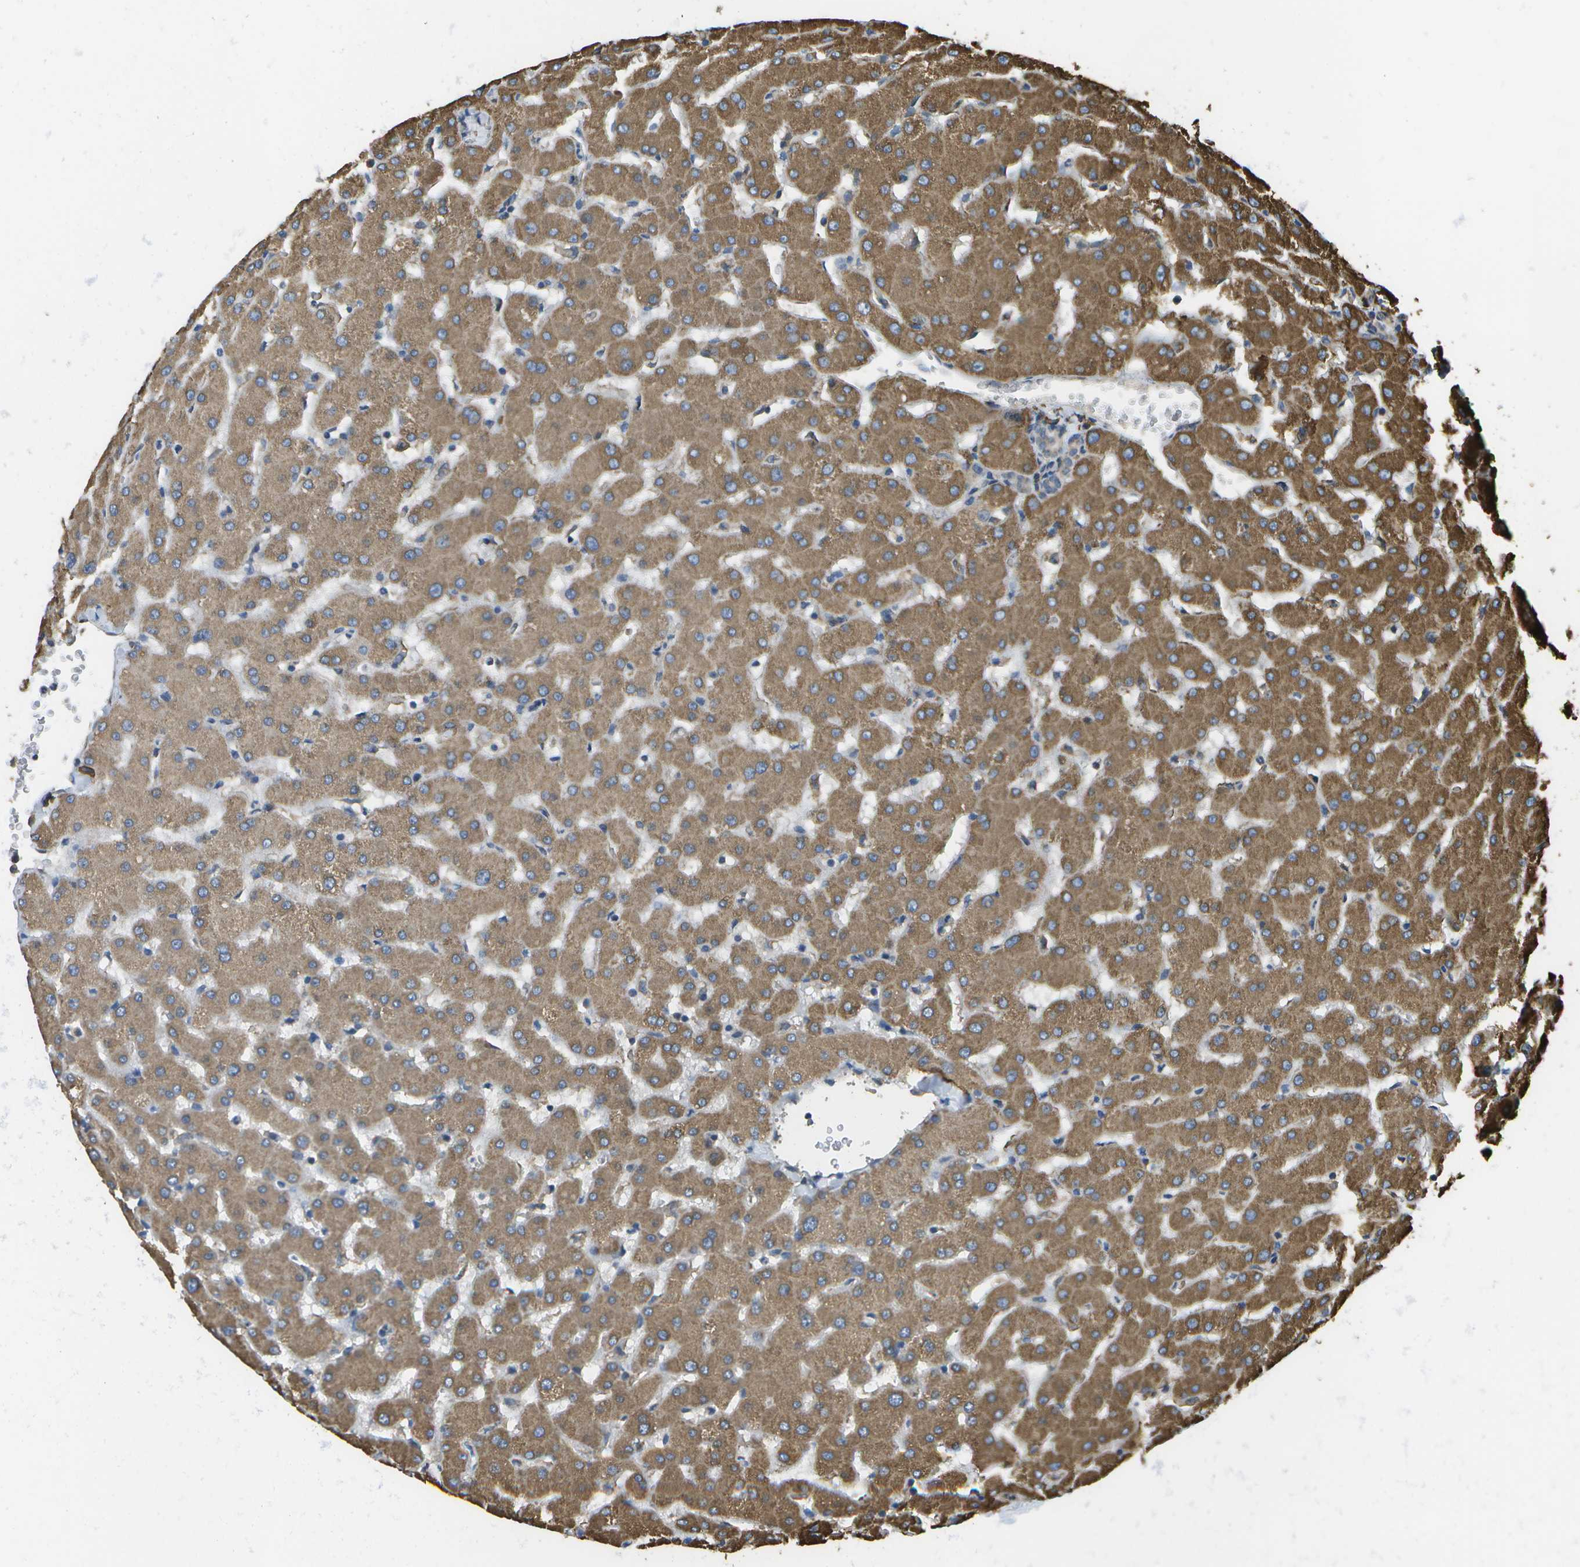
{"staining": {"intensity": "moderate", "quantity": ">75%", "location": "cytoplasmic/membranous"}, "tissue": "liver", "cell_type": "Hepatocytes", "image_type": "normal", "snomed": [{"axis": "morphology", "description": "Normal tissue, NOS"}, {"axis": "topography", "description": "Liver"}], "caption": "Immunohistochemical staining of normal liver demonstrates medium levels of moderate cytoplasmic/membranous staining in approximately >75% of hepatocytes.", "gene": "PDIA4", "patient": {"sex": "female", "age": 63}}